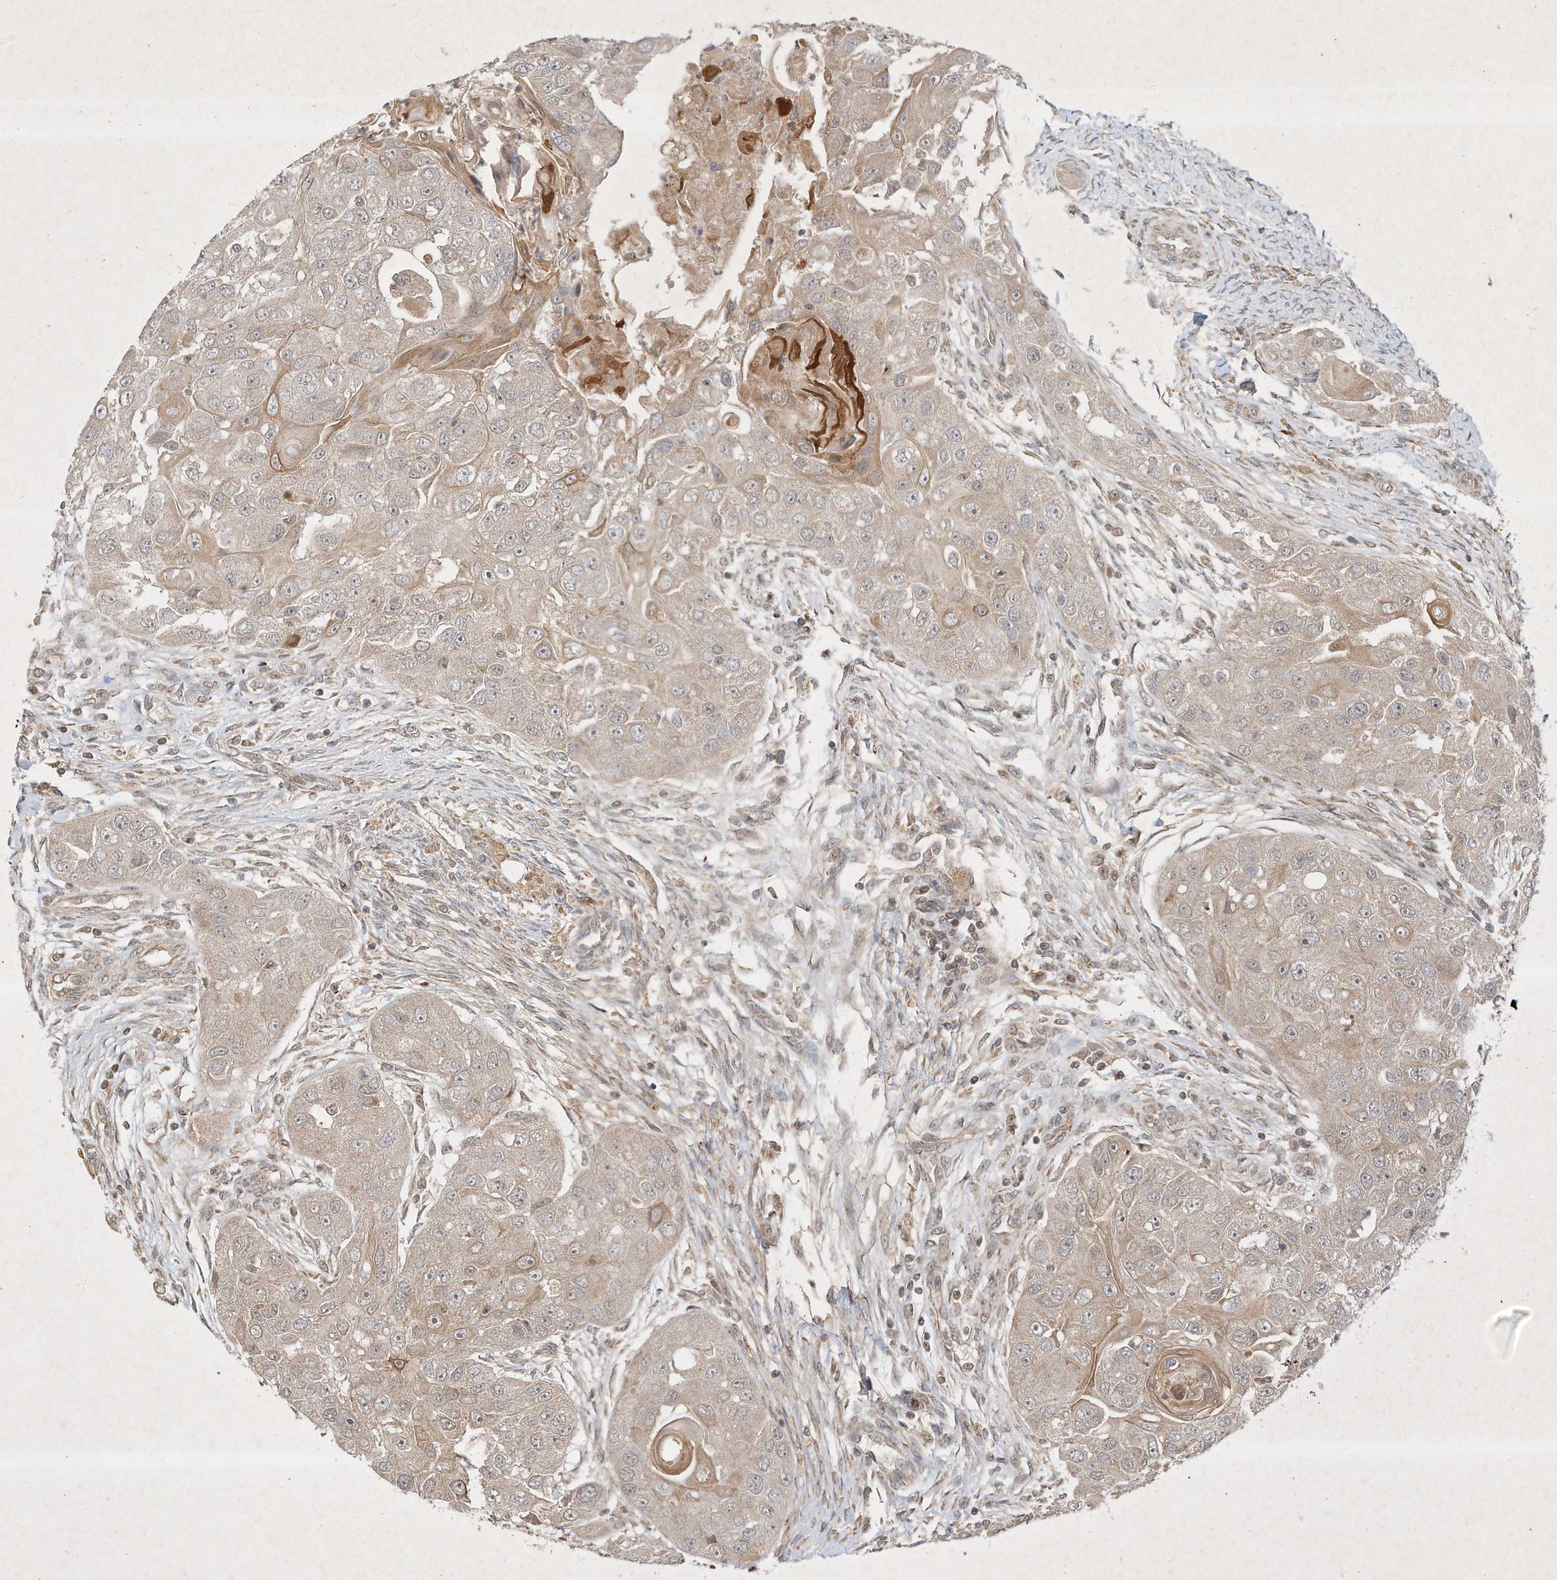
{"staining": {"intensity": "weak", "quantity": "25%-75%", "location": "cytoplasmic/membranous"}, "tissue": "head and neck cancer", "cell_type": "Tumor cells", "image_type": "cancer", "snomed": [{"axis": "morphology", "description": "Normal tissue, NOS"}, {"axis": "morphology", "description": "Squamous cell carcinoma, NOS"}, {"axis": "topography", "description": "Skeletal muscle"}, {"axis": "topography", "description": "Head-Neck"}], "caption": "A low amount of weak cytoplasmic/membranous positivity is present in about 25%-75% of tumor cells in head and neck cancer tissue.", "gene": "BTRC", "patient": {"sex": "male", "age": 51}}